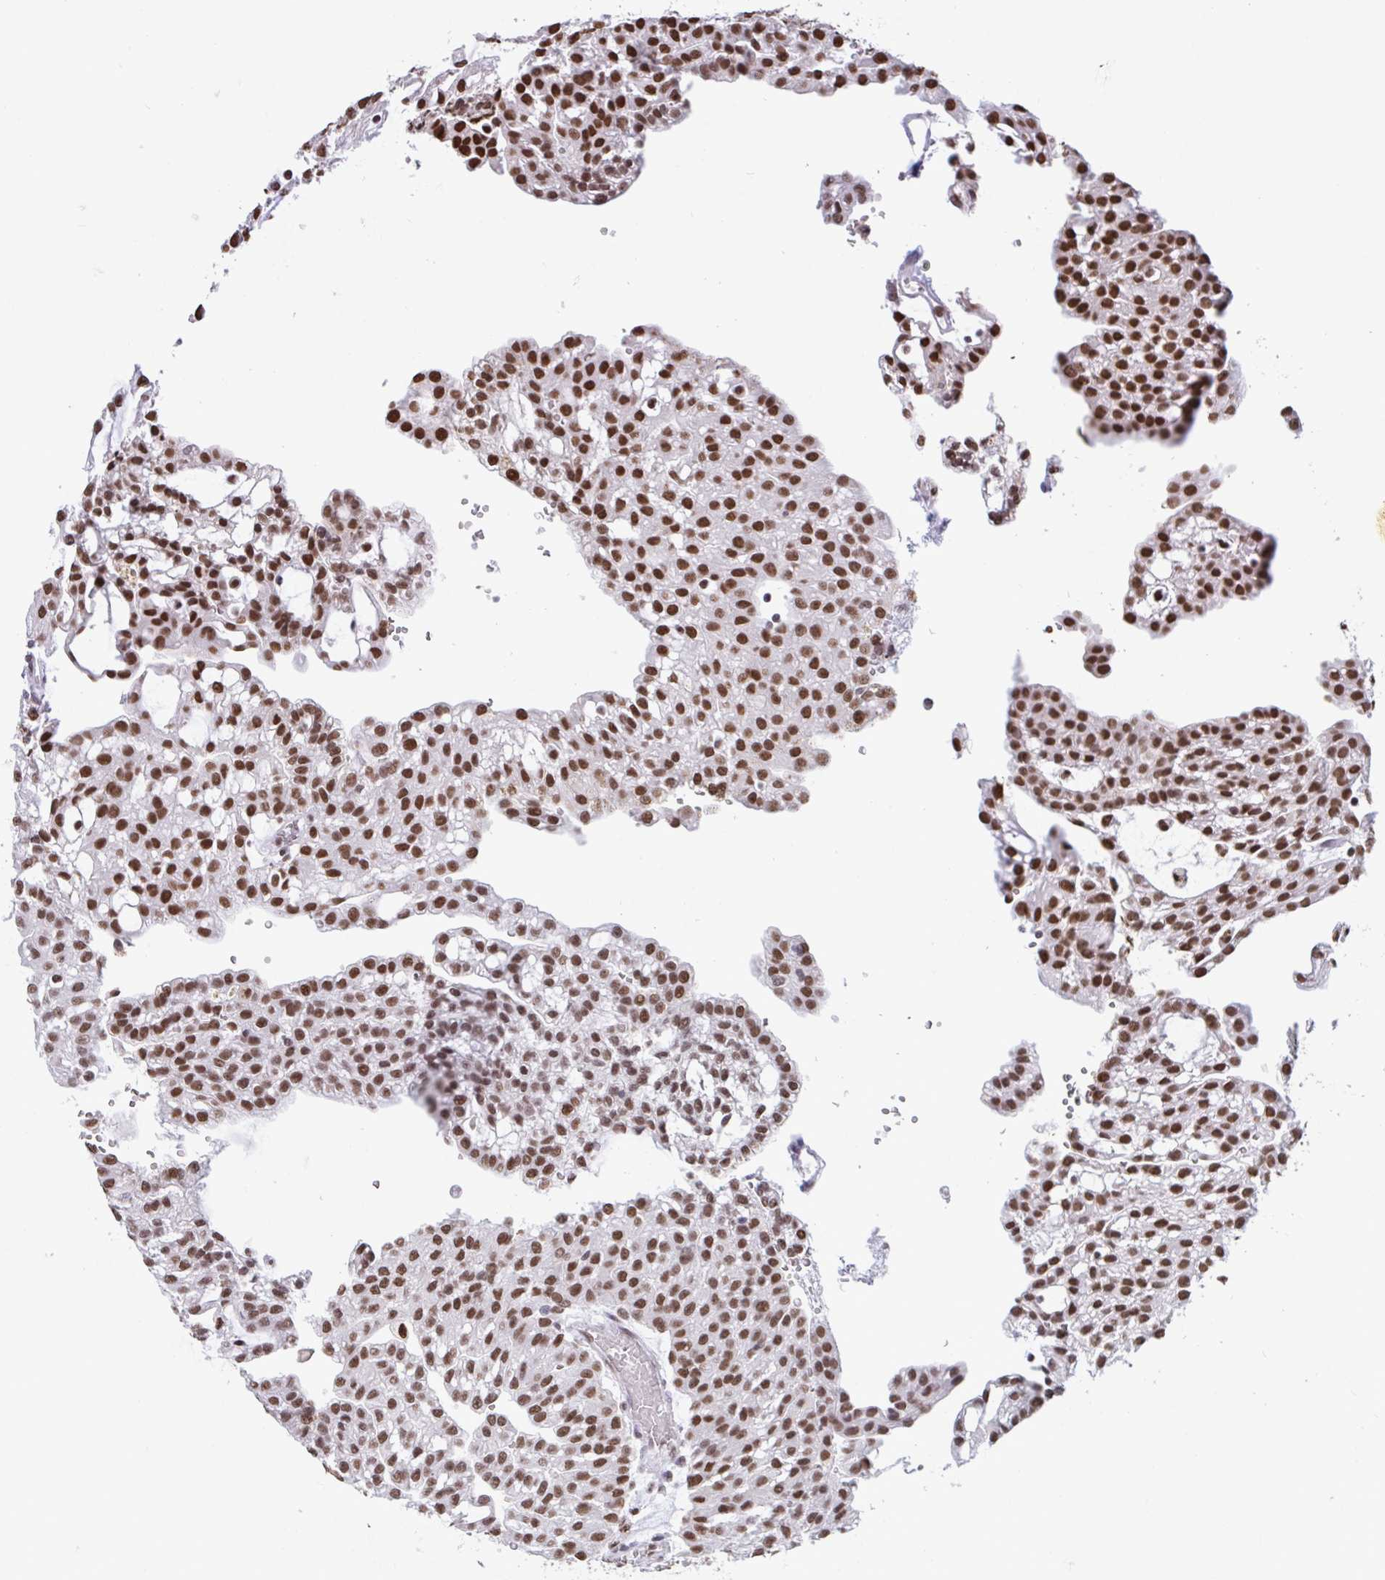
{"staining": {"intensity": "strong", "quantity": ">75%", "location": "nuclear"}, "tissue": "renal cancer", "cell_type": "Tumor cells", "image_type": "cancer", "snomed": [{"axis": "morphology", "description": "Adenocarcinoma, NOS"}, {"axis": "topography", "description": "Kidney"}], "caption": "An immunohistochemistry histopathology image of tumor tissue is shown. Protein staining in brown highlights strong nuclear positivity in renal cancer within tumor cells. The staining was performed using DAB to visualize the protein expression in brown, while the nuclei were stained in blue with hematoxylin (Magnification: 20x).", "gene": "HNRNPDL", "patient": {"sex": "male", "age": 63}}